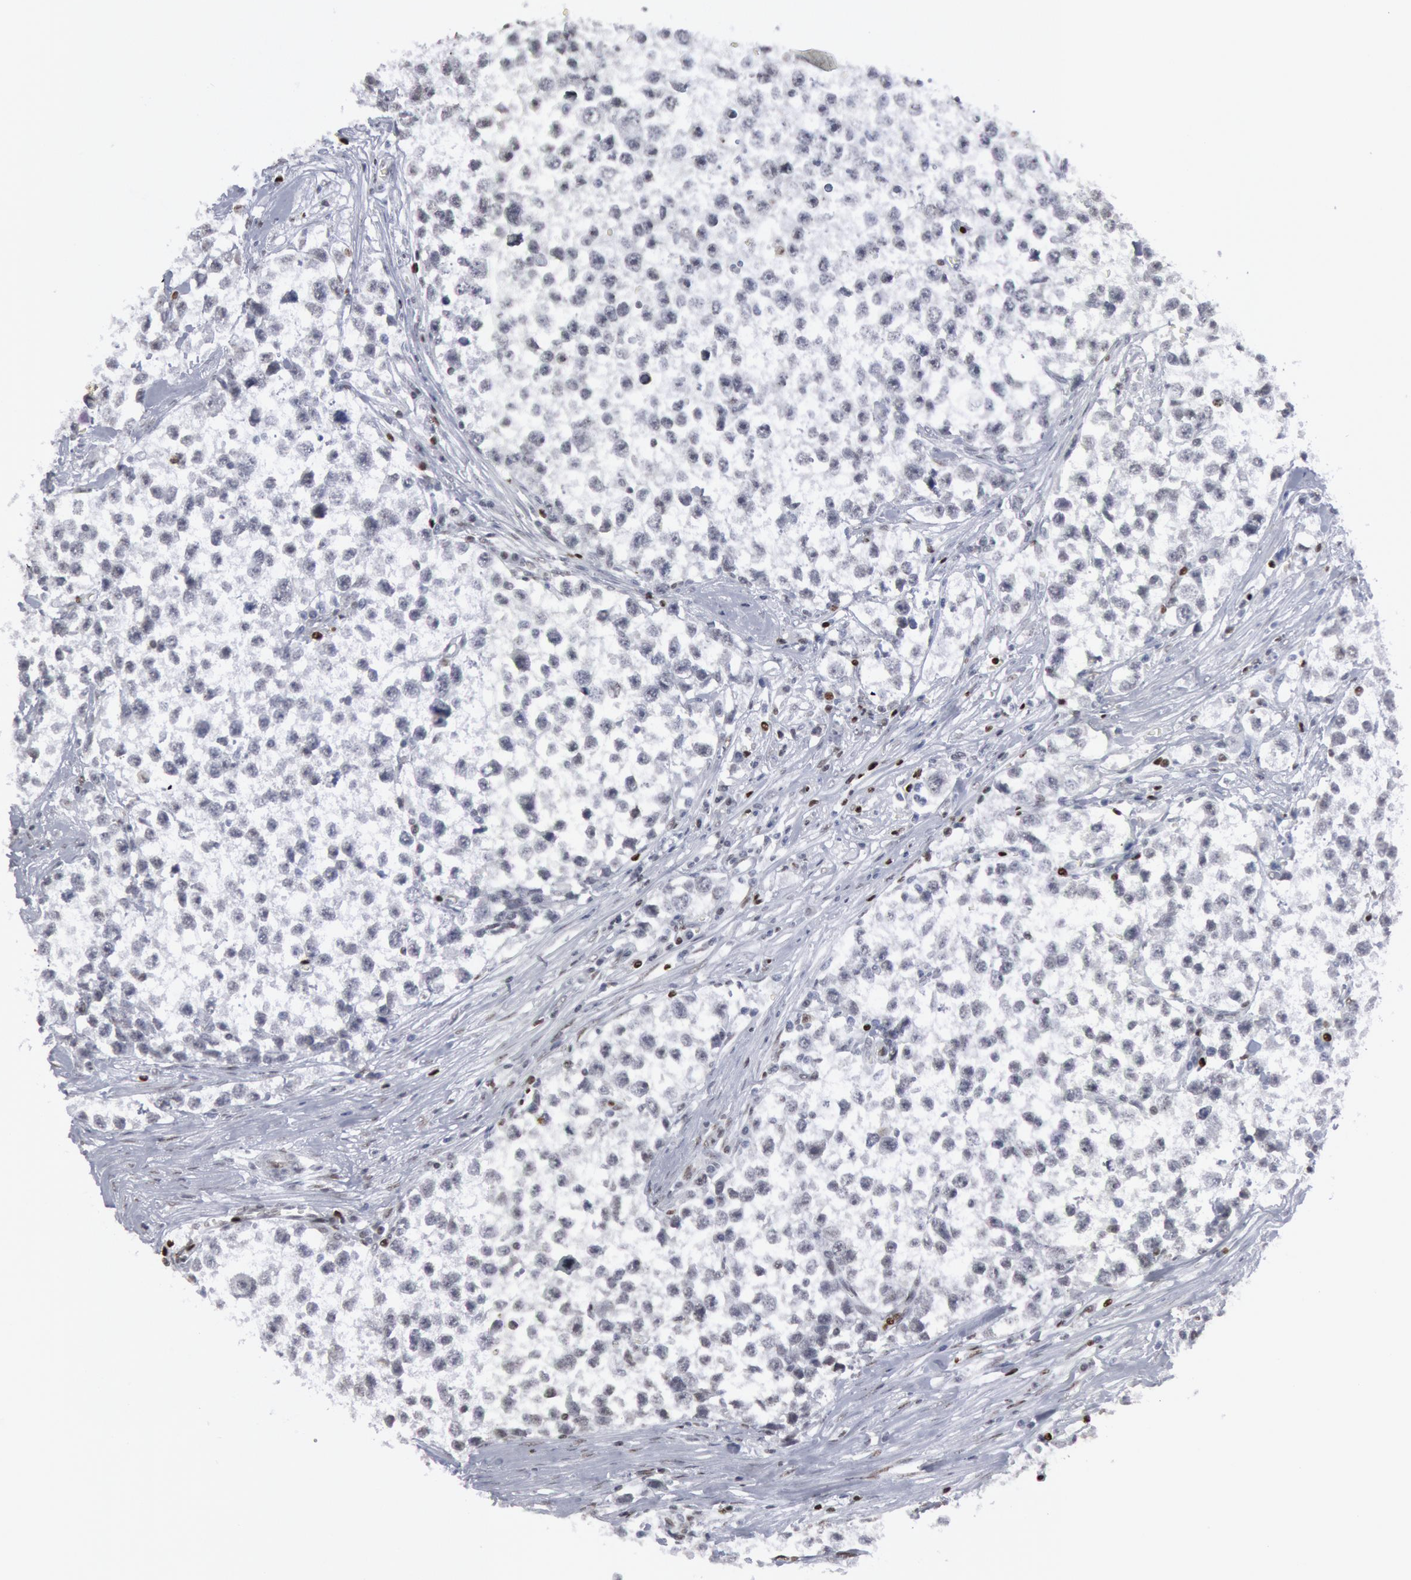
{"staining": {"intensity": "negative", "quantity": "none", "location": "none"}, "tissue": "testis cancer", "cell_type": "Tumor cells", "image_type": "cancer", "snomed": [{"axis": "morphology", "description": "Seminoma, NOS"}, {"axis": "morphology", "description": "Carcinoma, Embryonal, NOS"}, {"axis": "topography", "description": "Testis"}], "caption": "DAB immunohistochemical staining of testis cancer (embryonal carcinoma) displays no significant positivity in tumor cells.", "gene": "MECP2", "patient": {"sex": "male", "age": 30}}